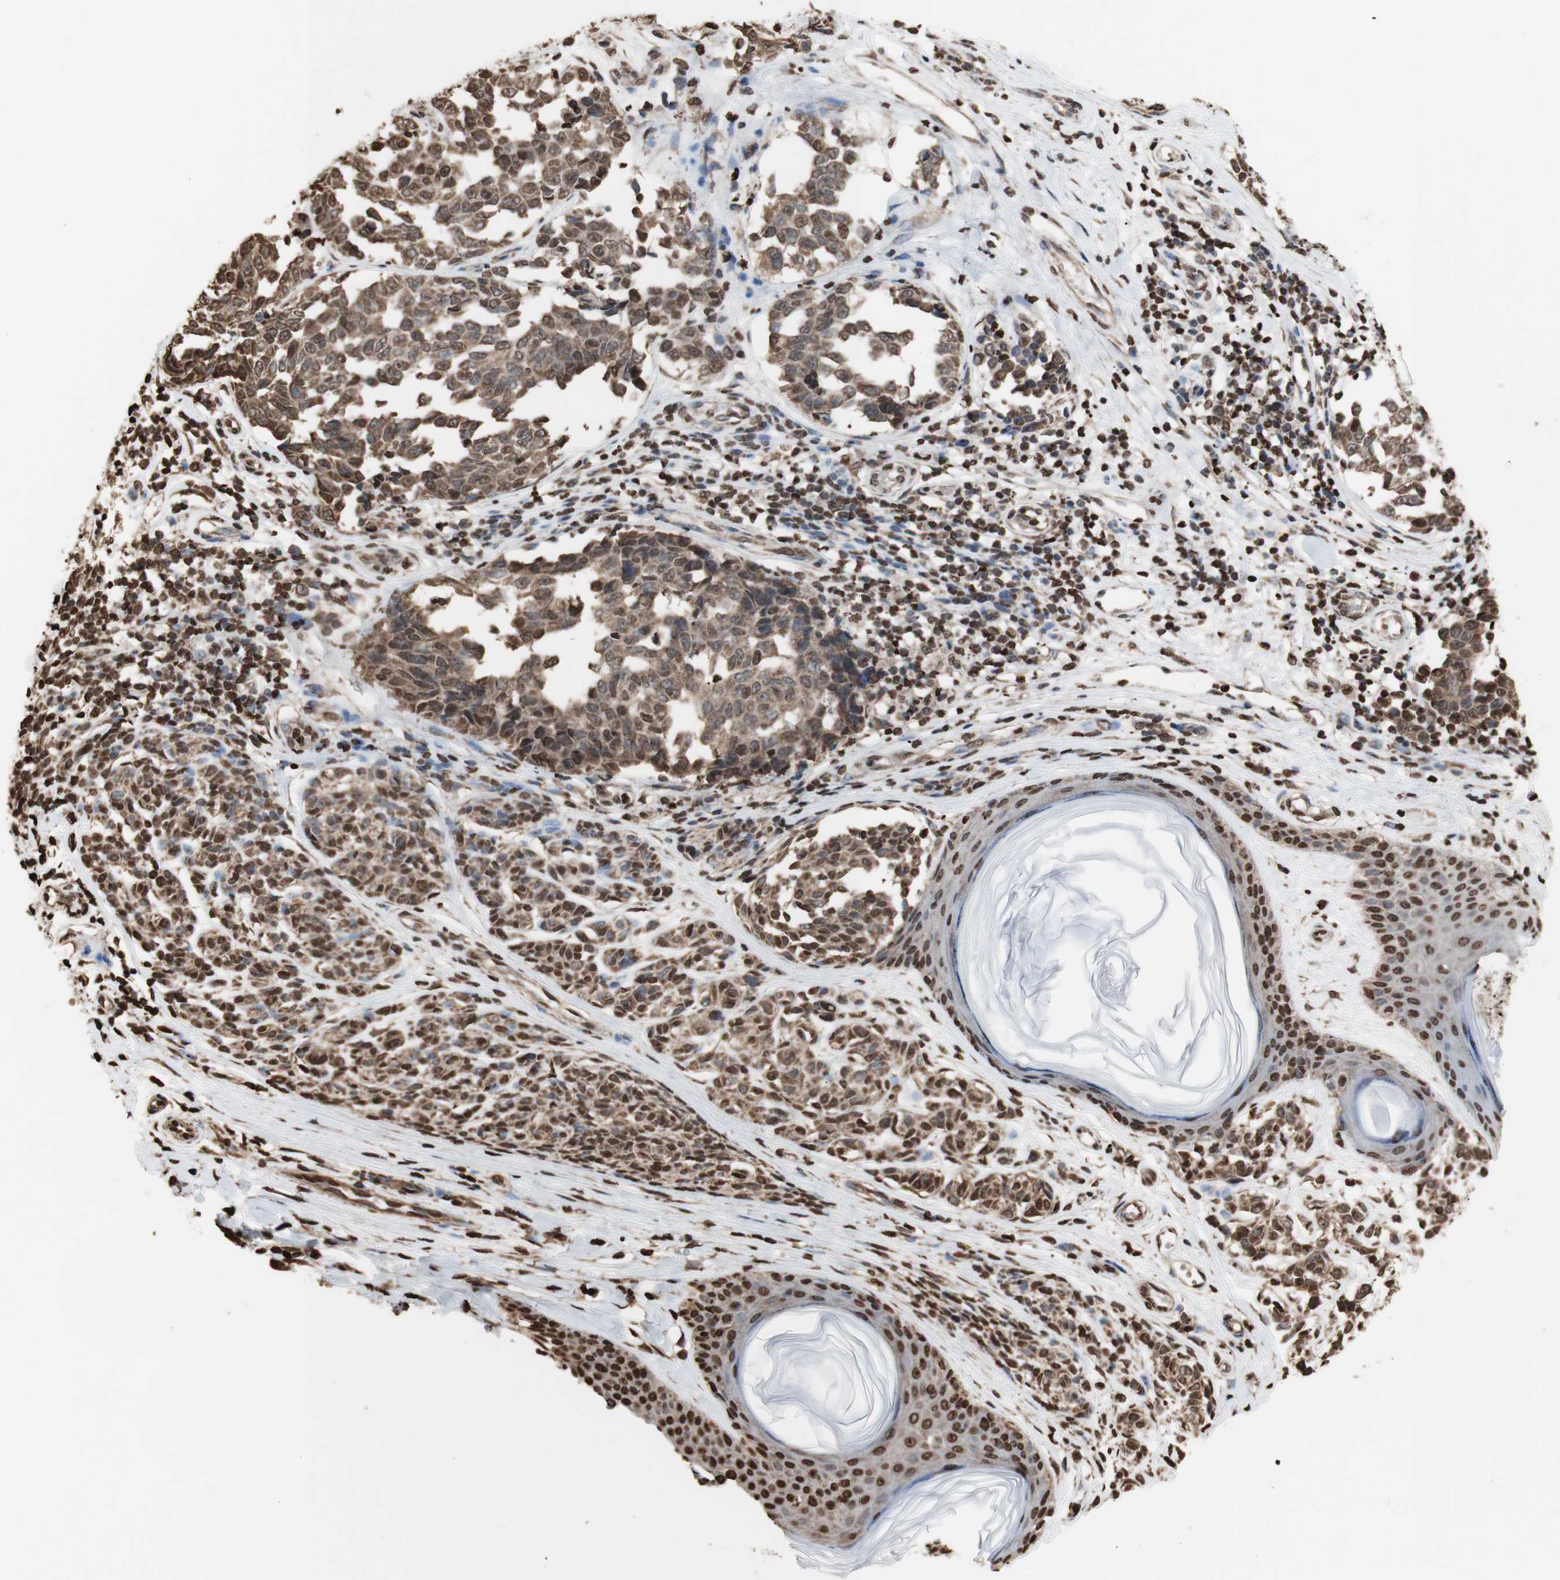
{"staining": {"intensity": "moderate", "quantity": ">75%", "location": "cytoplasmic/membranous"}, "tissue": "melanoma", "cell_type": "Tumor cells", "image_type": "cancer", "snomed": [{"axis": "morphology", "description": "Malignant melanoma, NOS"}, {"axis": "topography", "description": "Skin"}], "caption": "Immunohistochemistry (IHC) photomicrograph of neoplastic tissue: human malignant melanoma stained using immunohistochemistry demonstrates medium levels of moderate protein expression localized specifically in the cytoplasmic/membranous of tumor cells, appearing as a cytoplasmic/membranous brown color.", "gene": "SNAI2", "patient": {"sex": "female", "age": 64}}